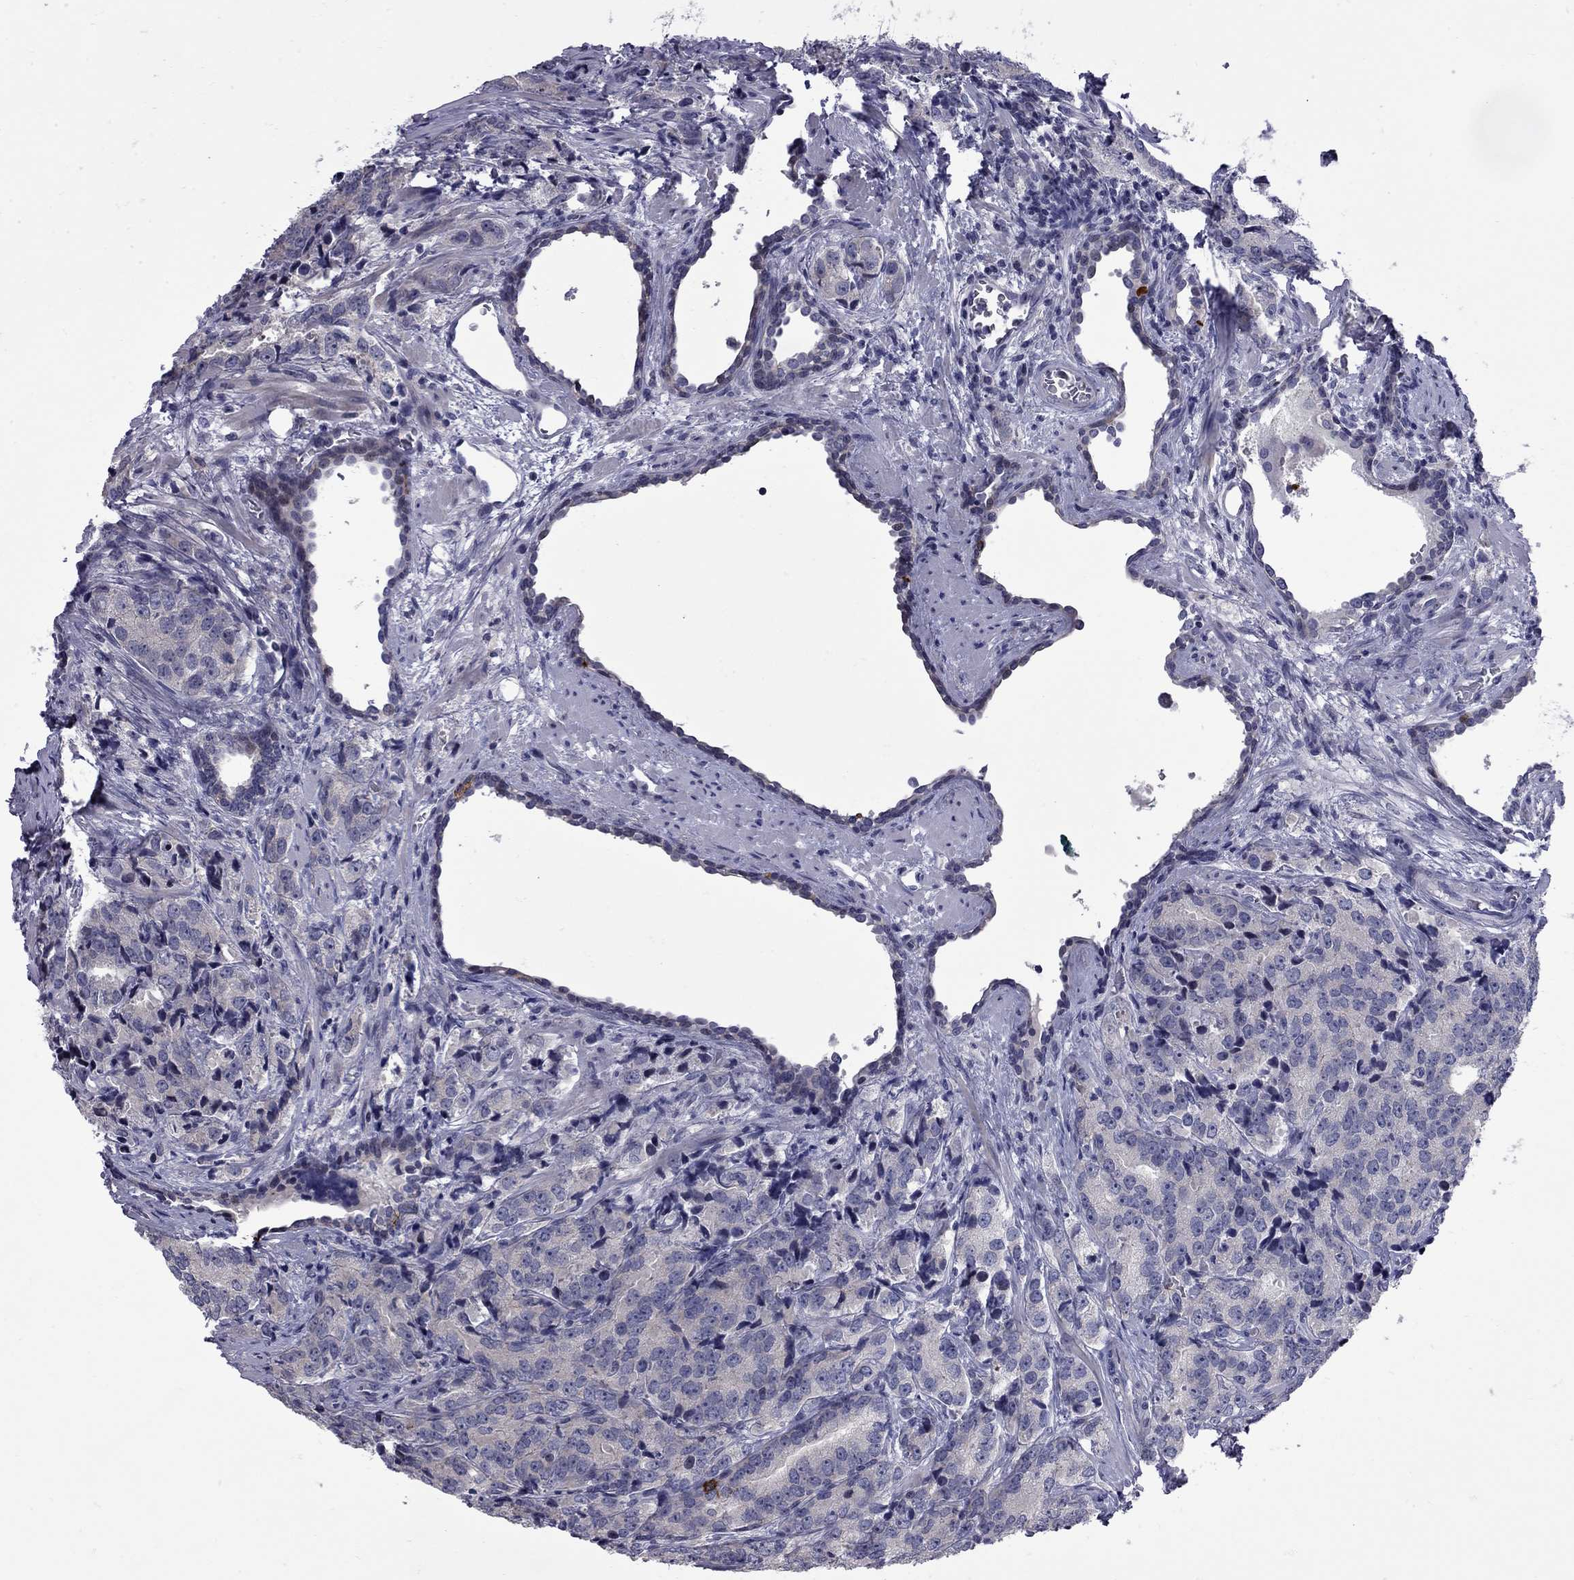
{"staining": {"intensity": "negative", "quantity": "none", "location": "none"}, "tissue": "prostate cancer", "cell_type": "Tumor cells", "image_type": "cancer", "snomed": [{"axis": "morphology", "description": "Adenocarcinoma, NOS"}, {"axis": "topography", "description": "Prostate"}], "caption": "IHC photomicrograph of neoplastic tissue: adenocarcinoma (prostate) stained with DAB (3,3'-diaminobenzidine) reveals no significant protein staining in tumor cells. (Immunohistochemistry (ihc), brightfield microscopy, high magnification).", "gene": "NRARP", "patient": {"sex": "male", "age": 71}}